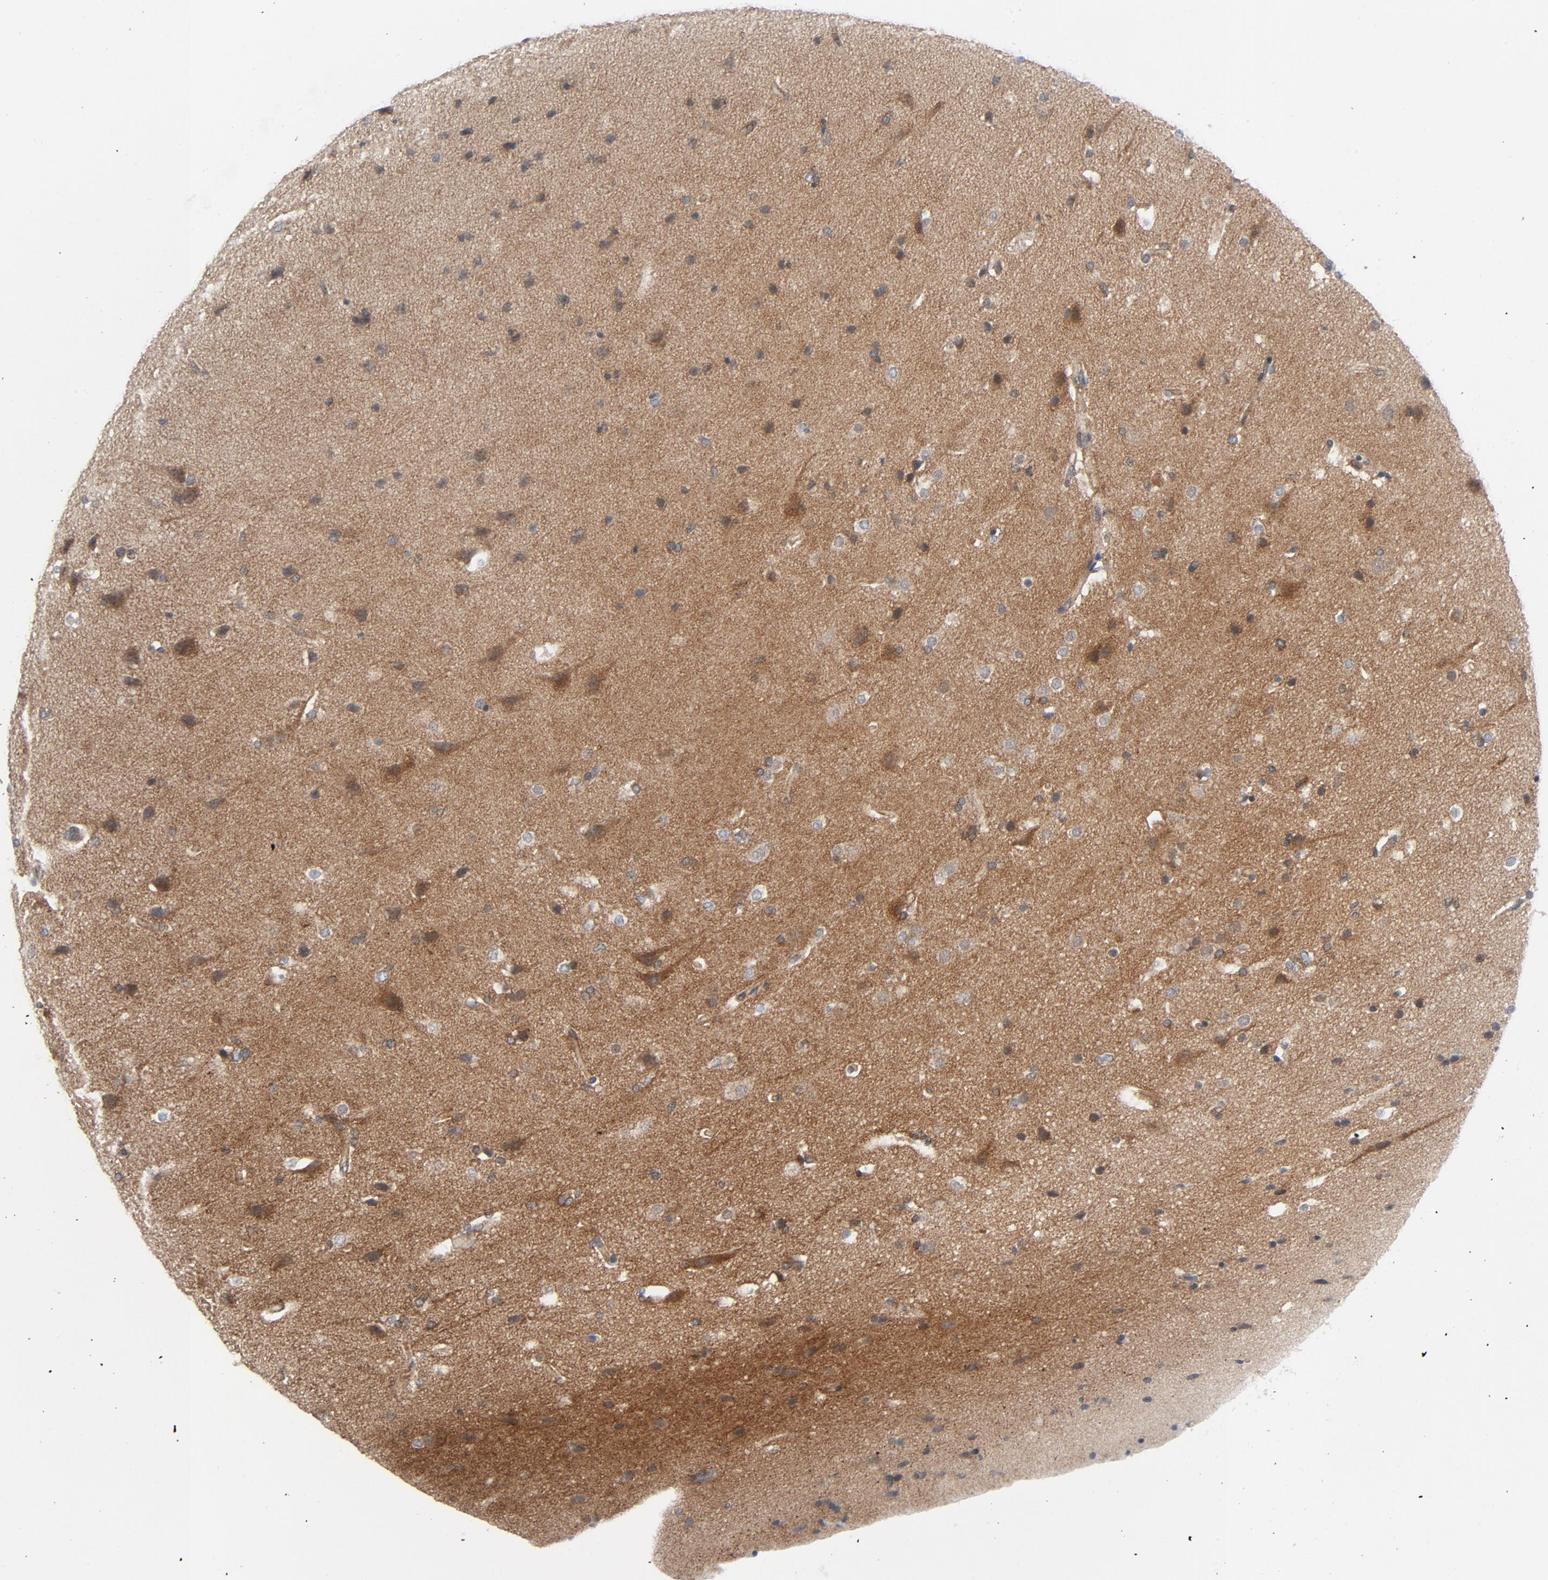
{"staining": {"intensity": "weak", "quantity": ">75%", "location": "cytoplasmic/membranous"}, "tissue": "glioma", "cell_type": "Tumor cells", "image_type": "cancer", "snomed": [{"axis": "morphology", "description": "Glioma, malignant, Low grade"}, {"axis": "topography", "description": "Cerebral cortex"}], "caption": "Protein expression analysis of human glioma reveals weak cytoplasmic/membranous expression in approximately >75% of tumor cells.", "gene": "TSG101", "patient": {"sex": "female", "age": 47}}